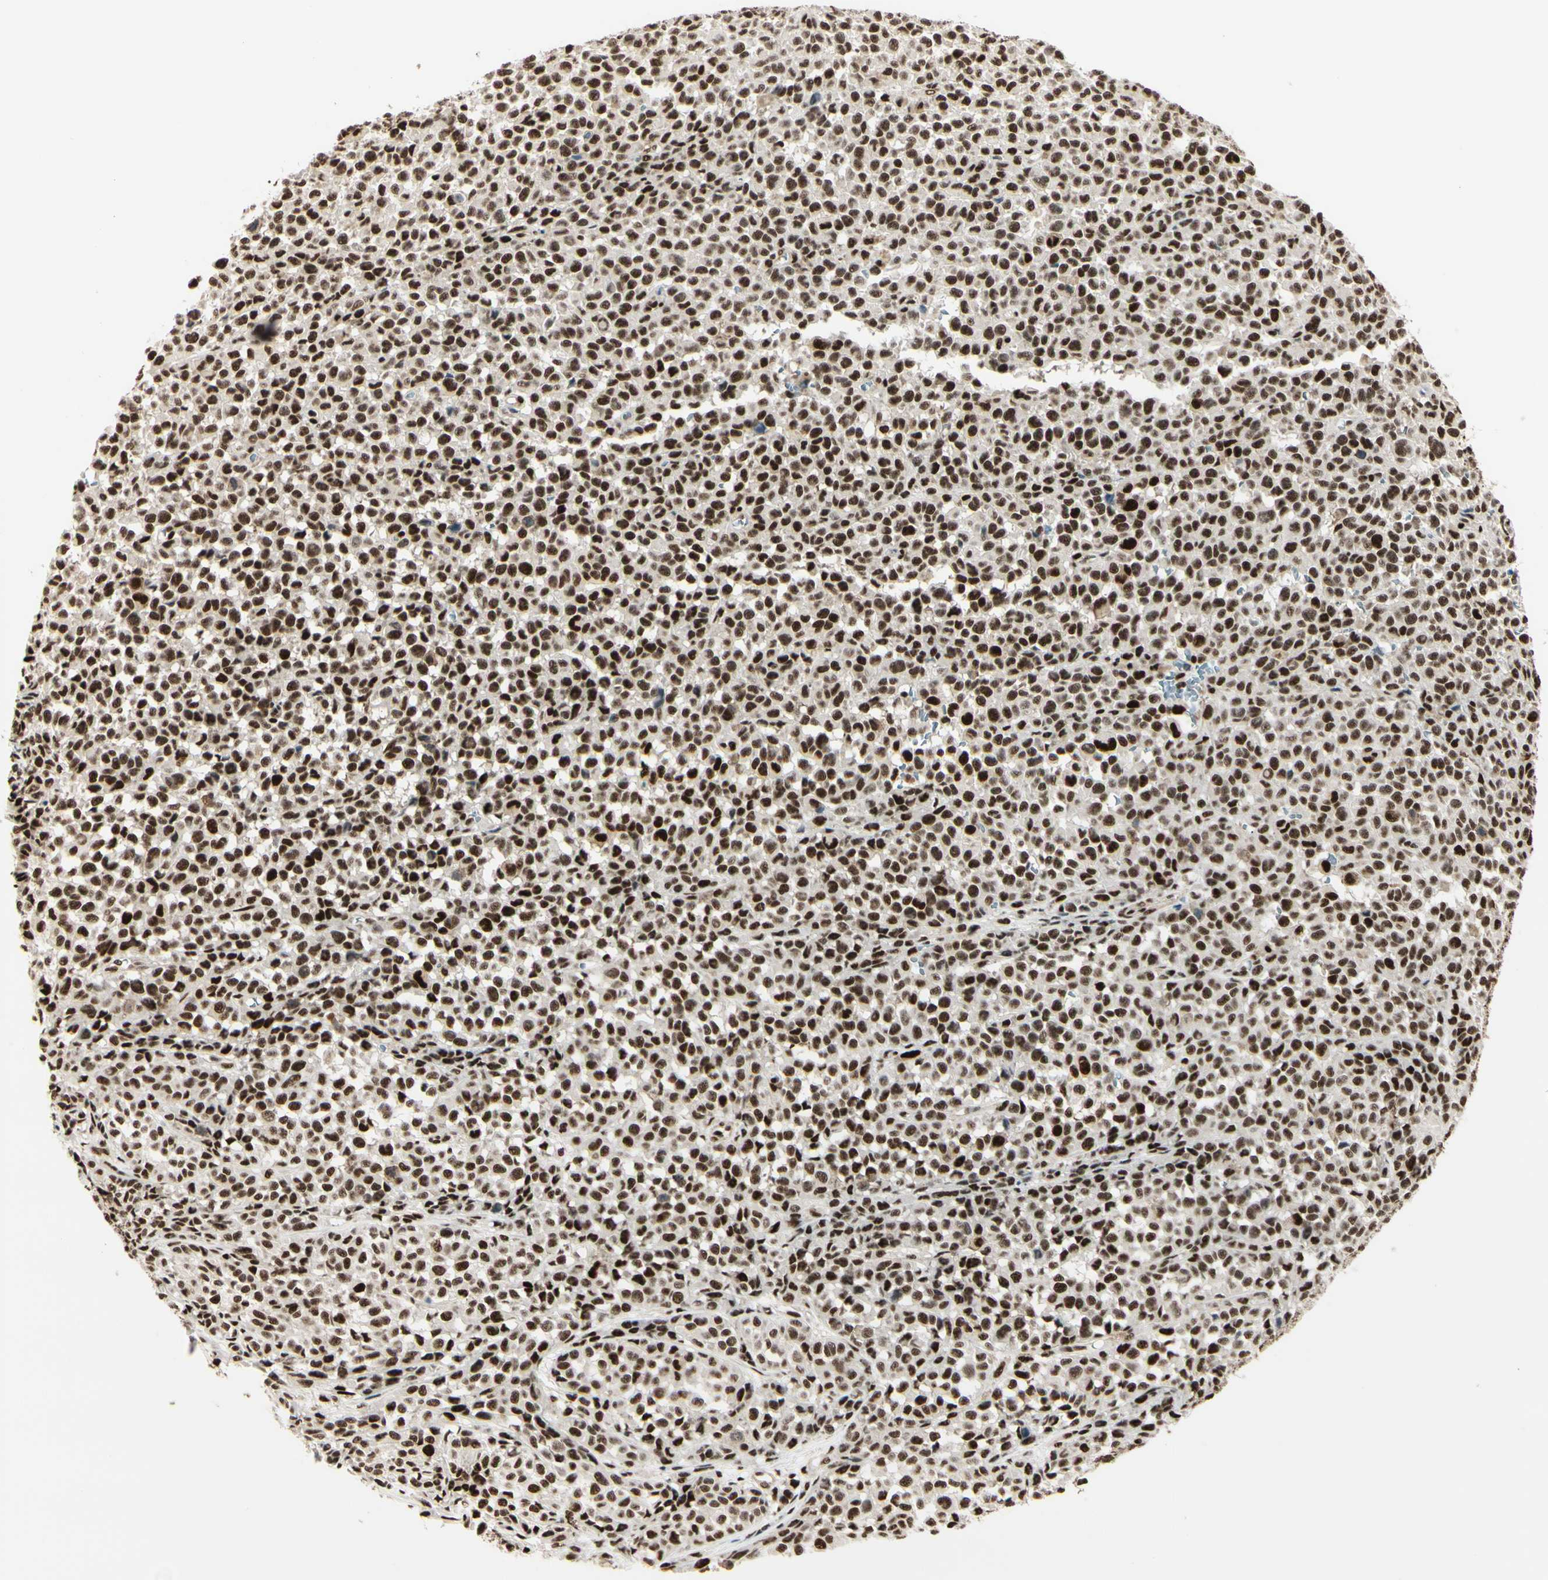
{"staining": {"intensity": "strong", "quantity": ">75%", "location": "nuclear"}, "tissue": "melanoma", "cell_type": "Tumor cells", "image_type": "cancer", "snomed": [{"axis": "morphology", "description": "Malignant melanoma, NOS"}, {"axis": "topography", "description": "Skin"}], "caption": "DAB (3,3'-diaminobenzidine) immunohistochemical staining of melanoma reveals strong nuclear protein expression in about >75% of tumor cells.", "gene": "HEXIM1", "patient": {"sex": "female", "age": 82}}